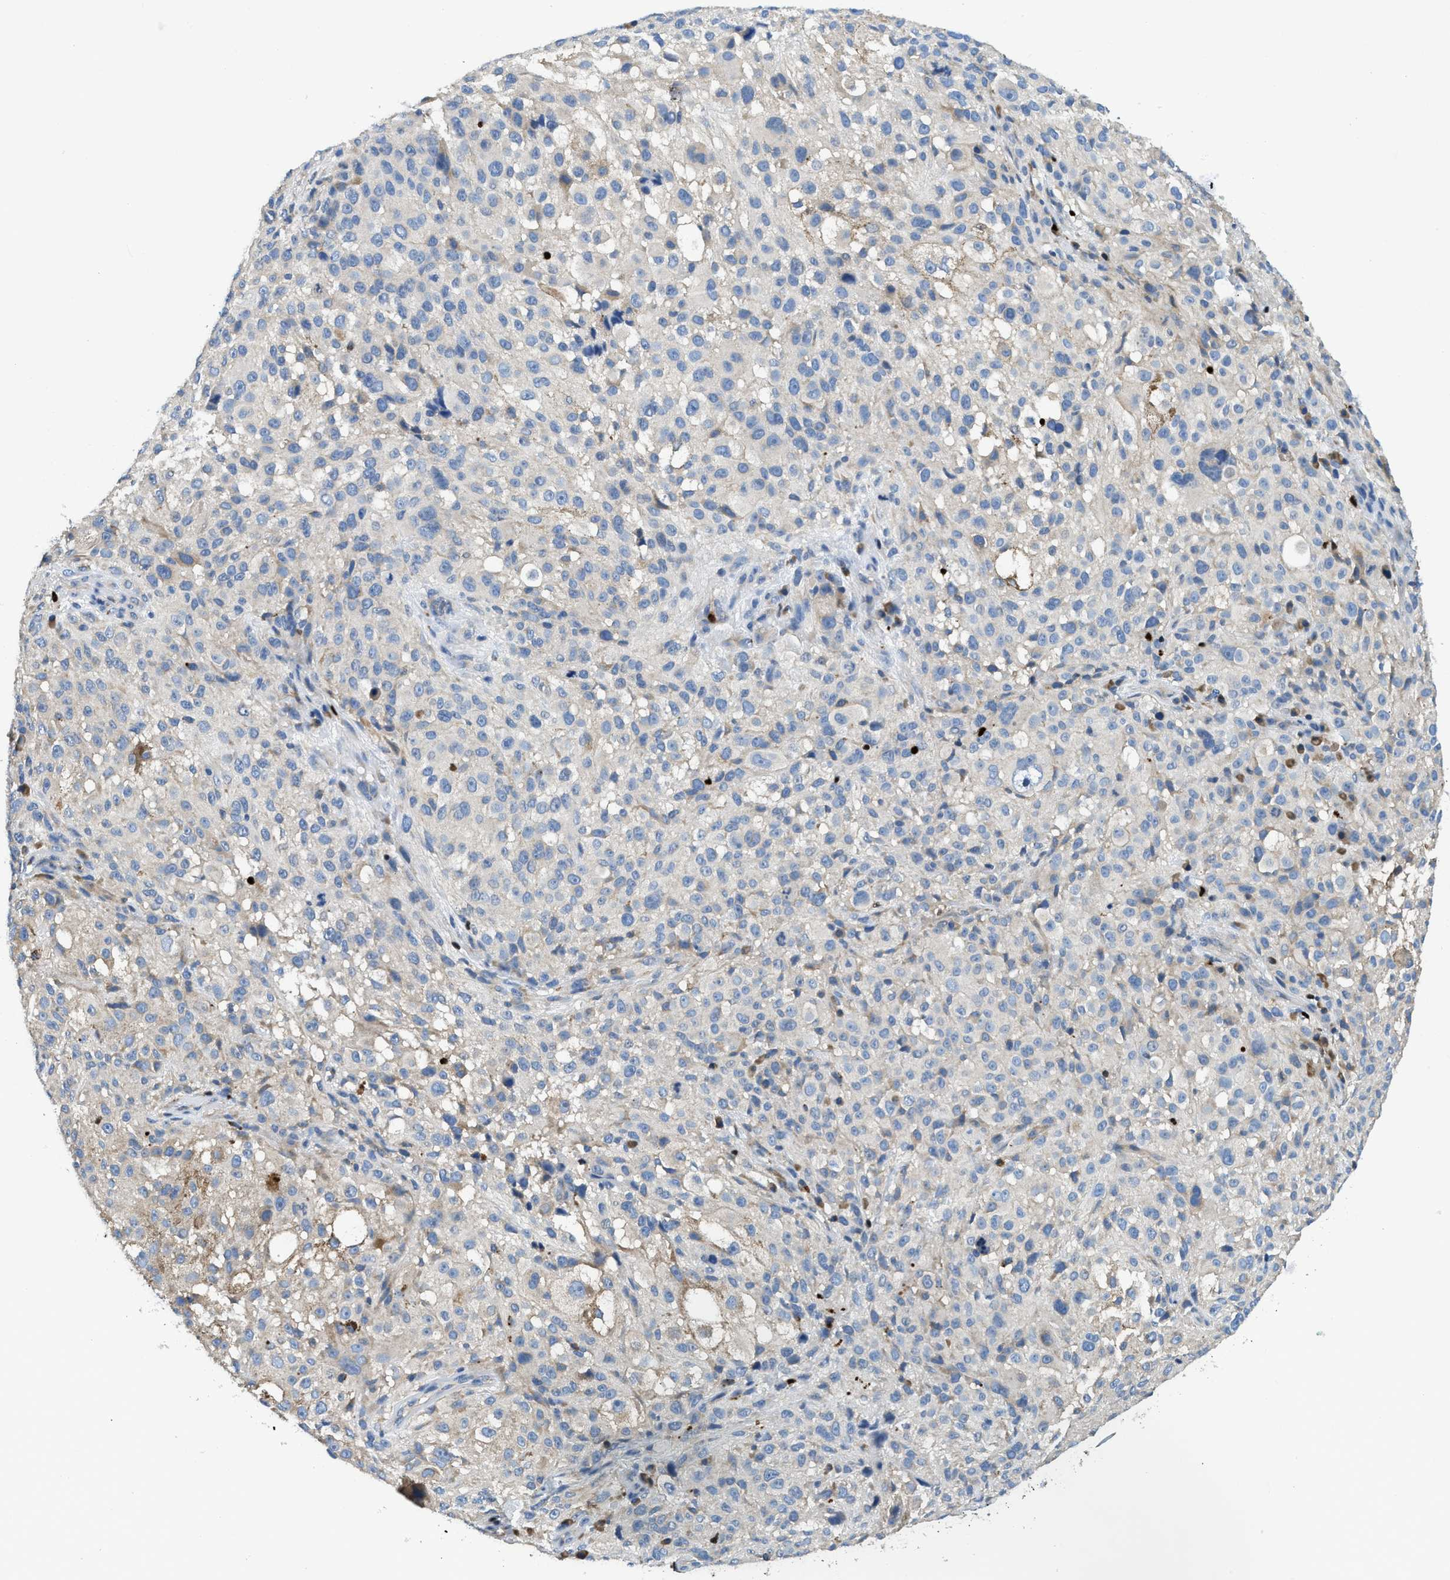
{"staining": {"intensity": "negative", "quantity": "none", "location": "none"}, "tissue": "melanoma", "cell_type": "Tumor cells", "image_type": "cancer", "snomed": [{"axis": "morphology", "description": "Necrosis, NOS"}, {"axis": "morphology", "description": "Malignant melanoma, NOS"}, {"axis": "topography", "description": "Skin"}], "caption": "This is a photomicrograph of IHC staining of melanoma, which shows no staining in tumor cells. The staining was performed using DAB (3,3'-diaminobenzidine) to visualize the protein expression in brown, while the nuclei were stained in blue with hematoxylin (Magnification: 20x).", "gene": "TOX", "patient": {"sex": "female", "age": 87}}